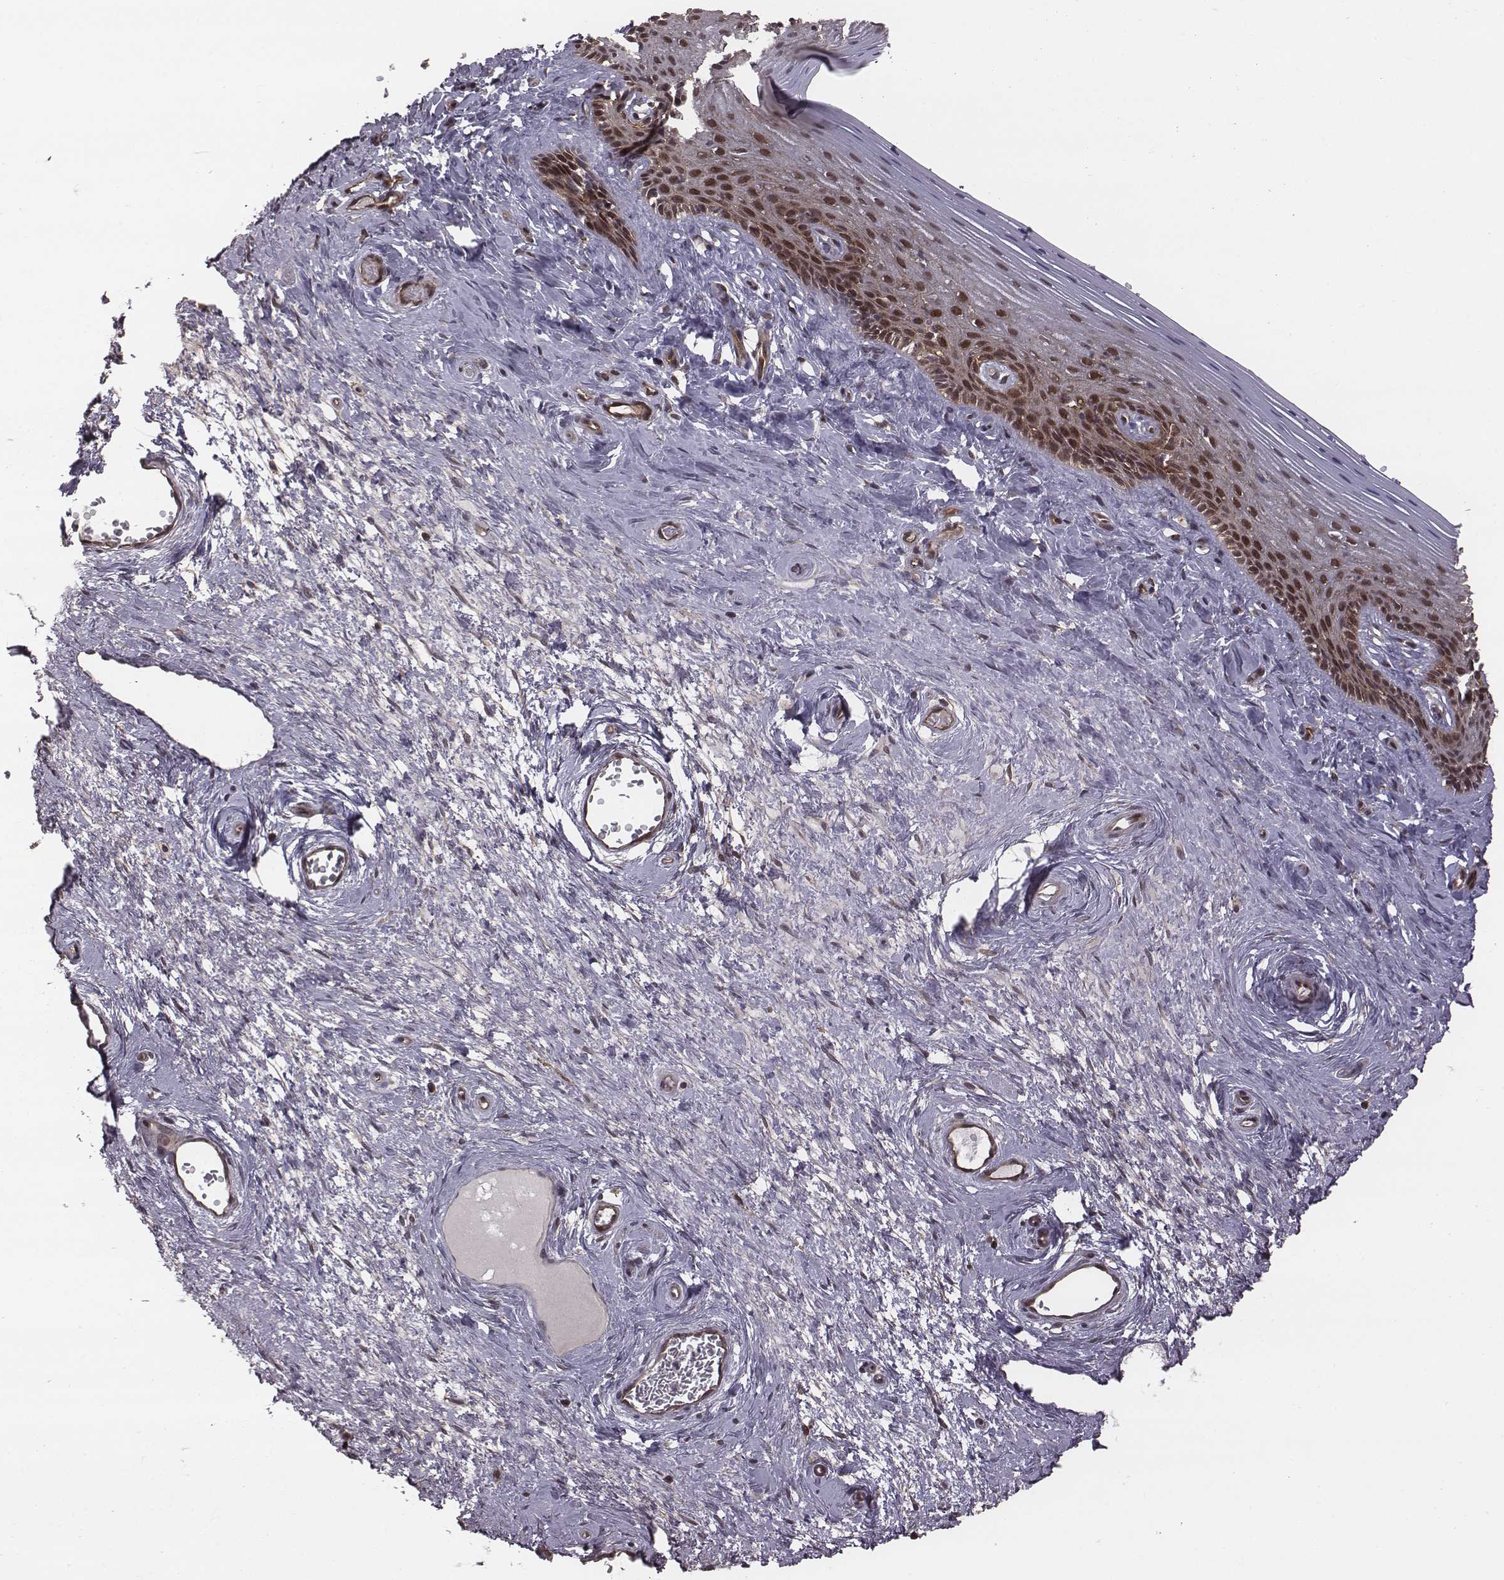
{"staining": {"intensity": "strong", "quantity": "25%-75%", "location": "cytoplasmic/membranous,nuclear"}, "tissue": "vagina", "cell_type": "Squamous epithelial cells", "image_type": "normal", "snomed": [{"axis": "morphology", "description": "Normal tissue, NOS"}, {"axis": "topography", "description": "Vagina"}], "caption": "Strong cytoplasmic/membranous,nuclear expression is identified in approximately 25%-75% of squamous epithelial cells in unremarkable vagina.", "gene": "RPL3", "patient": {"sex": "female", "age": 45}}